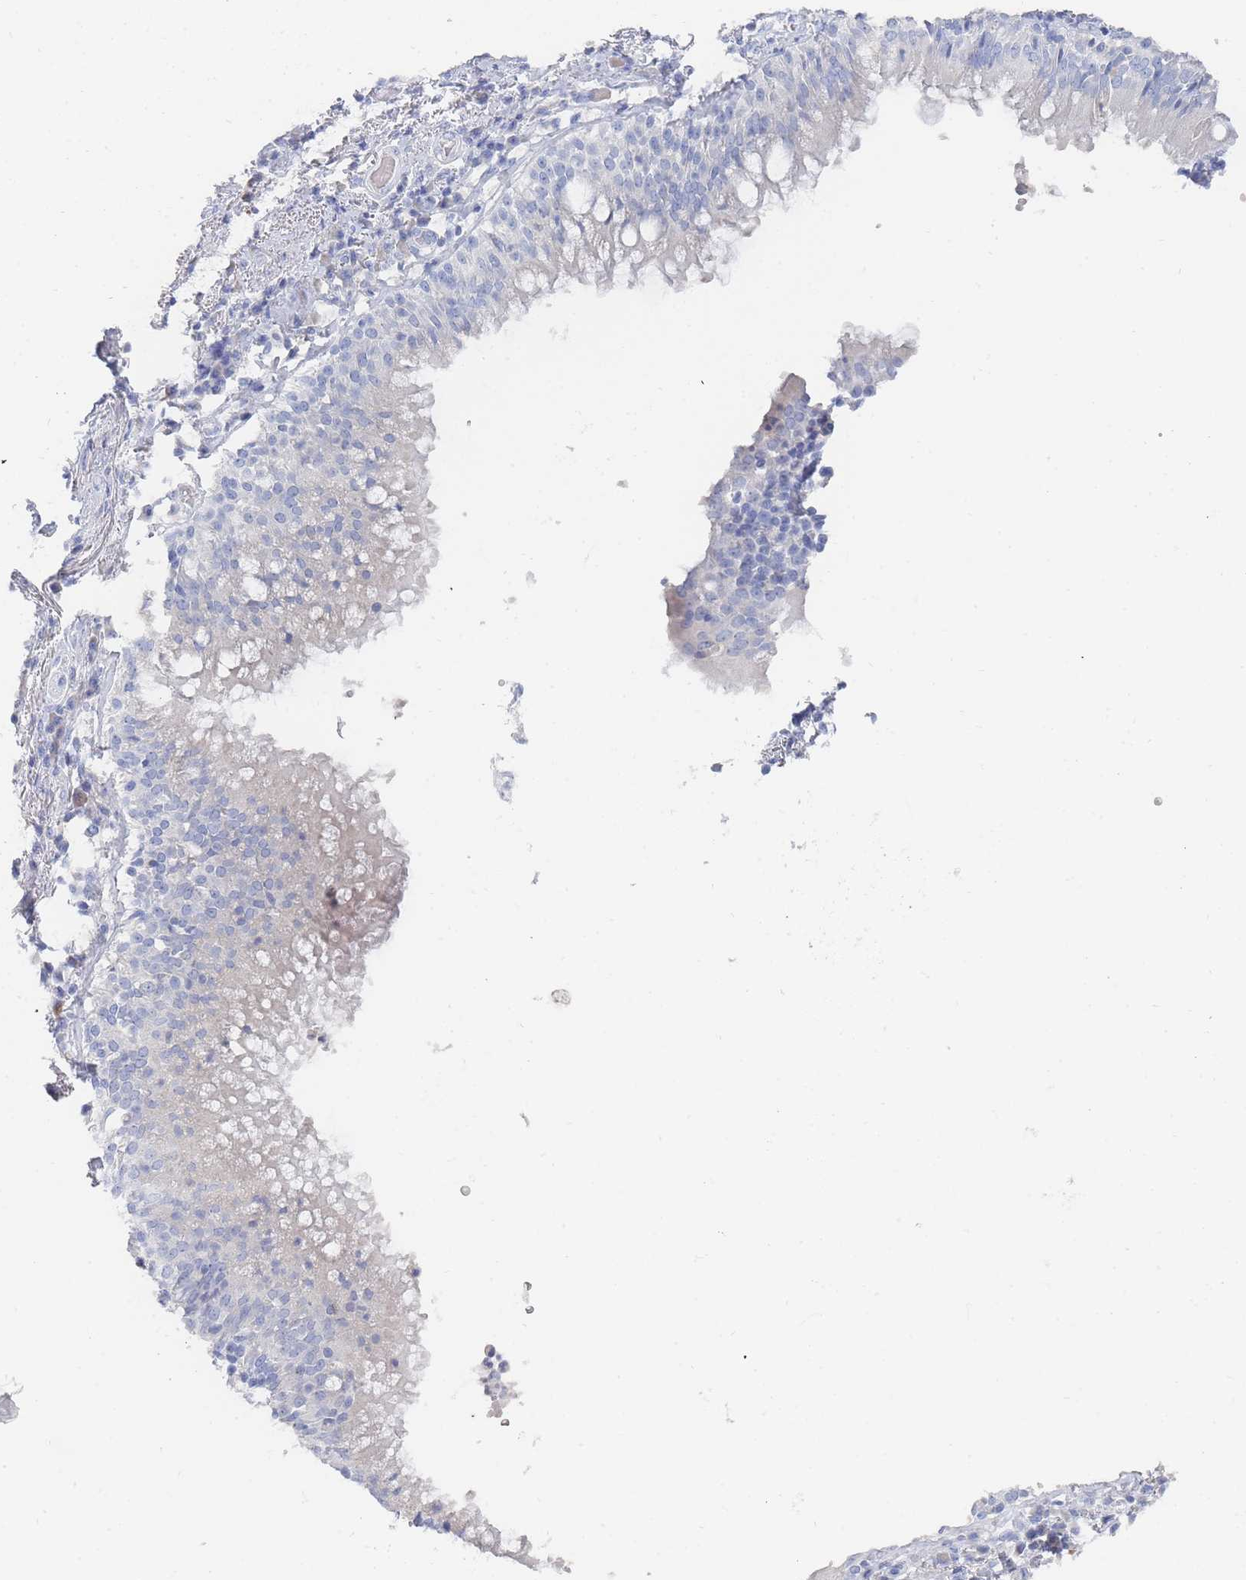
{"staining": {"intensity": "negative", "quantity": "none", "location": "none"}, "tissue": "adipose tissue", "cell_type": "Adipocytes", "image_type": "normal", "snomed": [{"axis": "morphology", "description": "Normal tissue, NOS"}, {"axis": "topography", "description": "Cartilage tissue"}, {"axis": "topography", "description": "Bronchus"}], "caption": "Adipocytes show no significant protein staining in unremarkable adipose tissue.", "gene": "SLC25A35", "patient": {"sex": "male", "age": 56}}